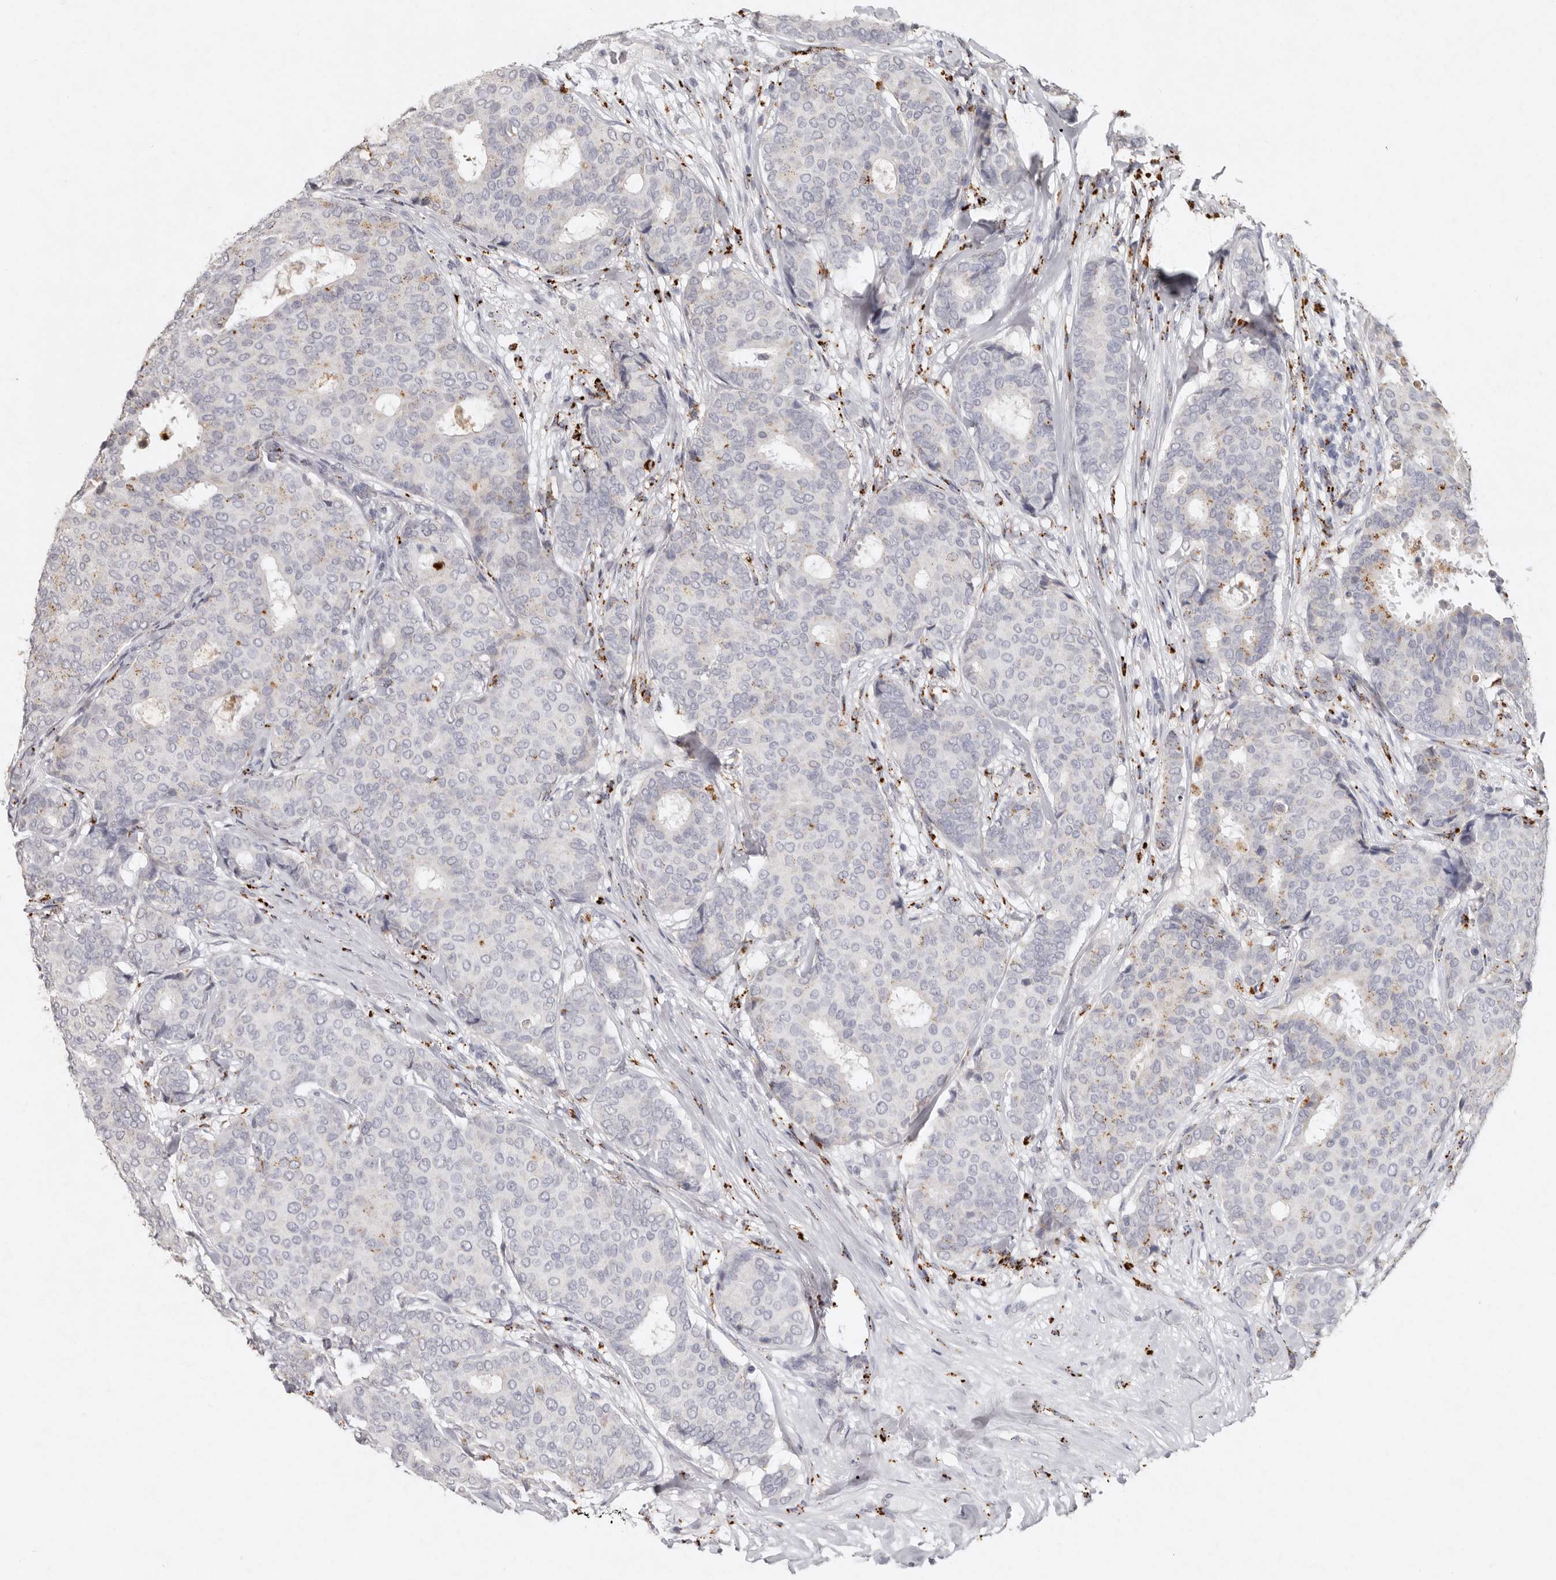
{"staining": {"intensity": "weak", "quantity": "<25%", "location": "cytoplasmic/membranous"}, "tissue": "breast cancer", "cell_type": "Tumor cells", "image_type": "cancer", "snomed": [{"axis": "morphology", "description": "Duct carcinoma"}, {"axis": "topography", "description": "Breast"}], "caption": "The image reveals no staining of tumor cells in intraductal carcinoma (breast).", "gene": "FAM185A", "patient": {"sex": "female", "age": 75}}